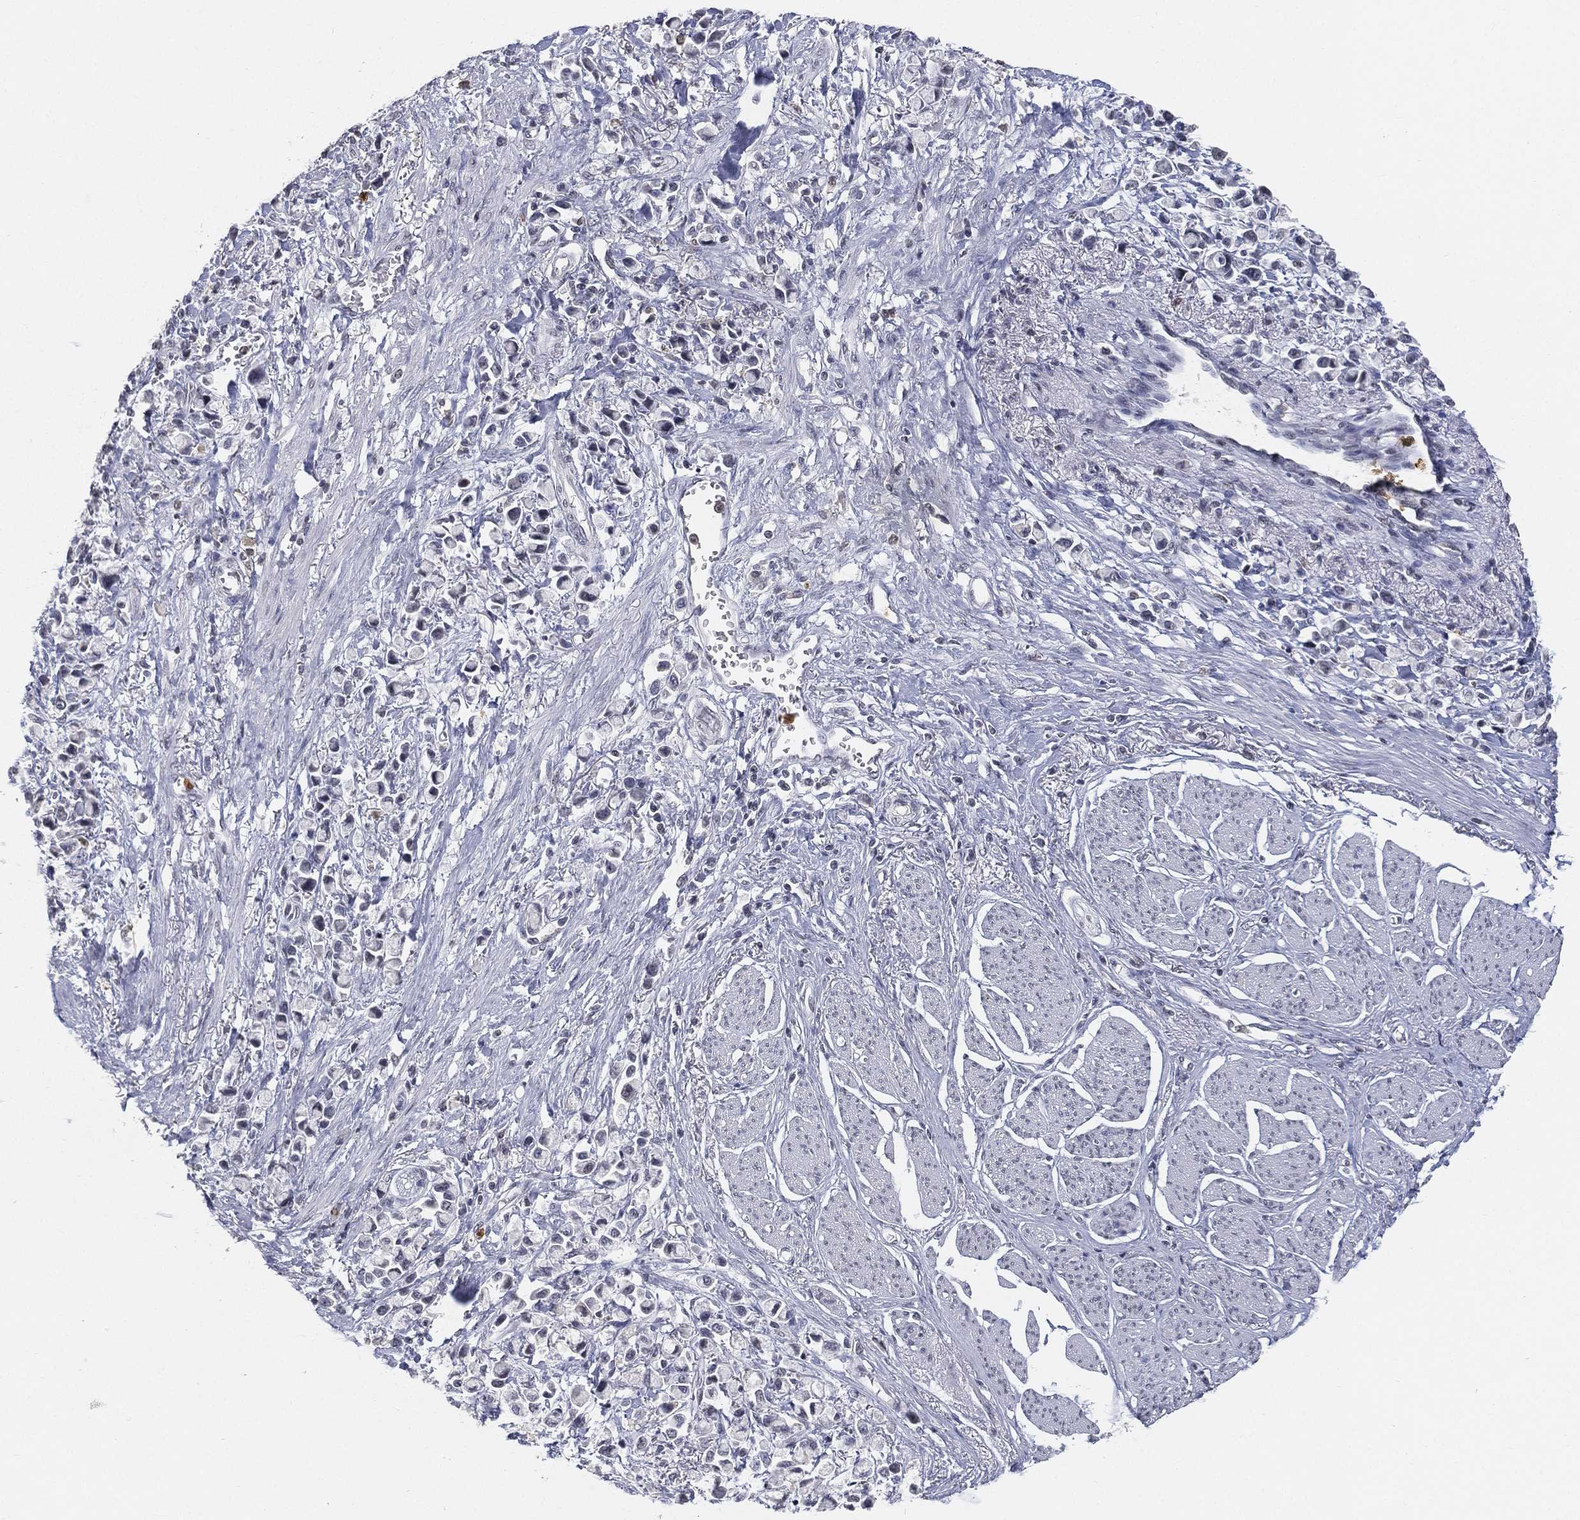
{"staining": {"intensity": "negative", "quantity": "none", "location": "none"}, "tissue": "stomach cancer", "cell_type": "Tumor cells", "image_type": "cancer", "snomed": [{"axis": "morphology", "description": "Adenocarcinoma, NOS"}, {"axis": "topography", "description": "Stomach"}], "caption": "Stomach adenocarcinoma was stained to show a protein in brown. There is no significant staining in tumor cells.", "gene": "ARG1", "patient": {"sex": "female", "age": 81}}